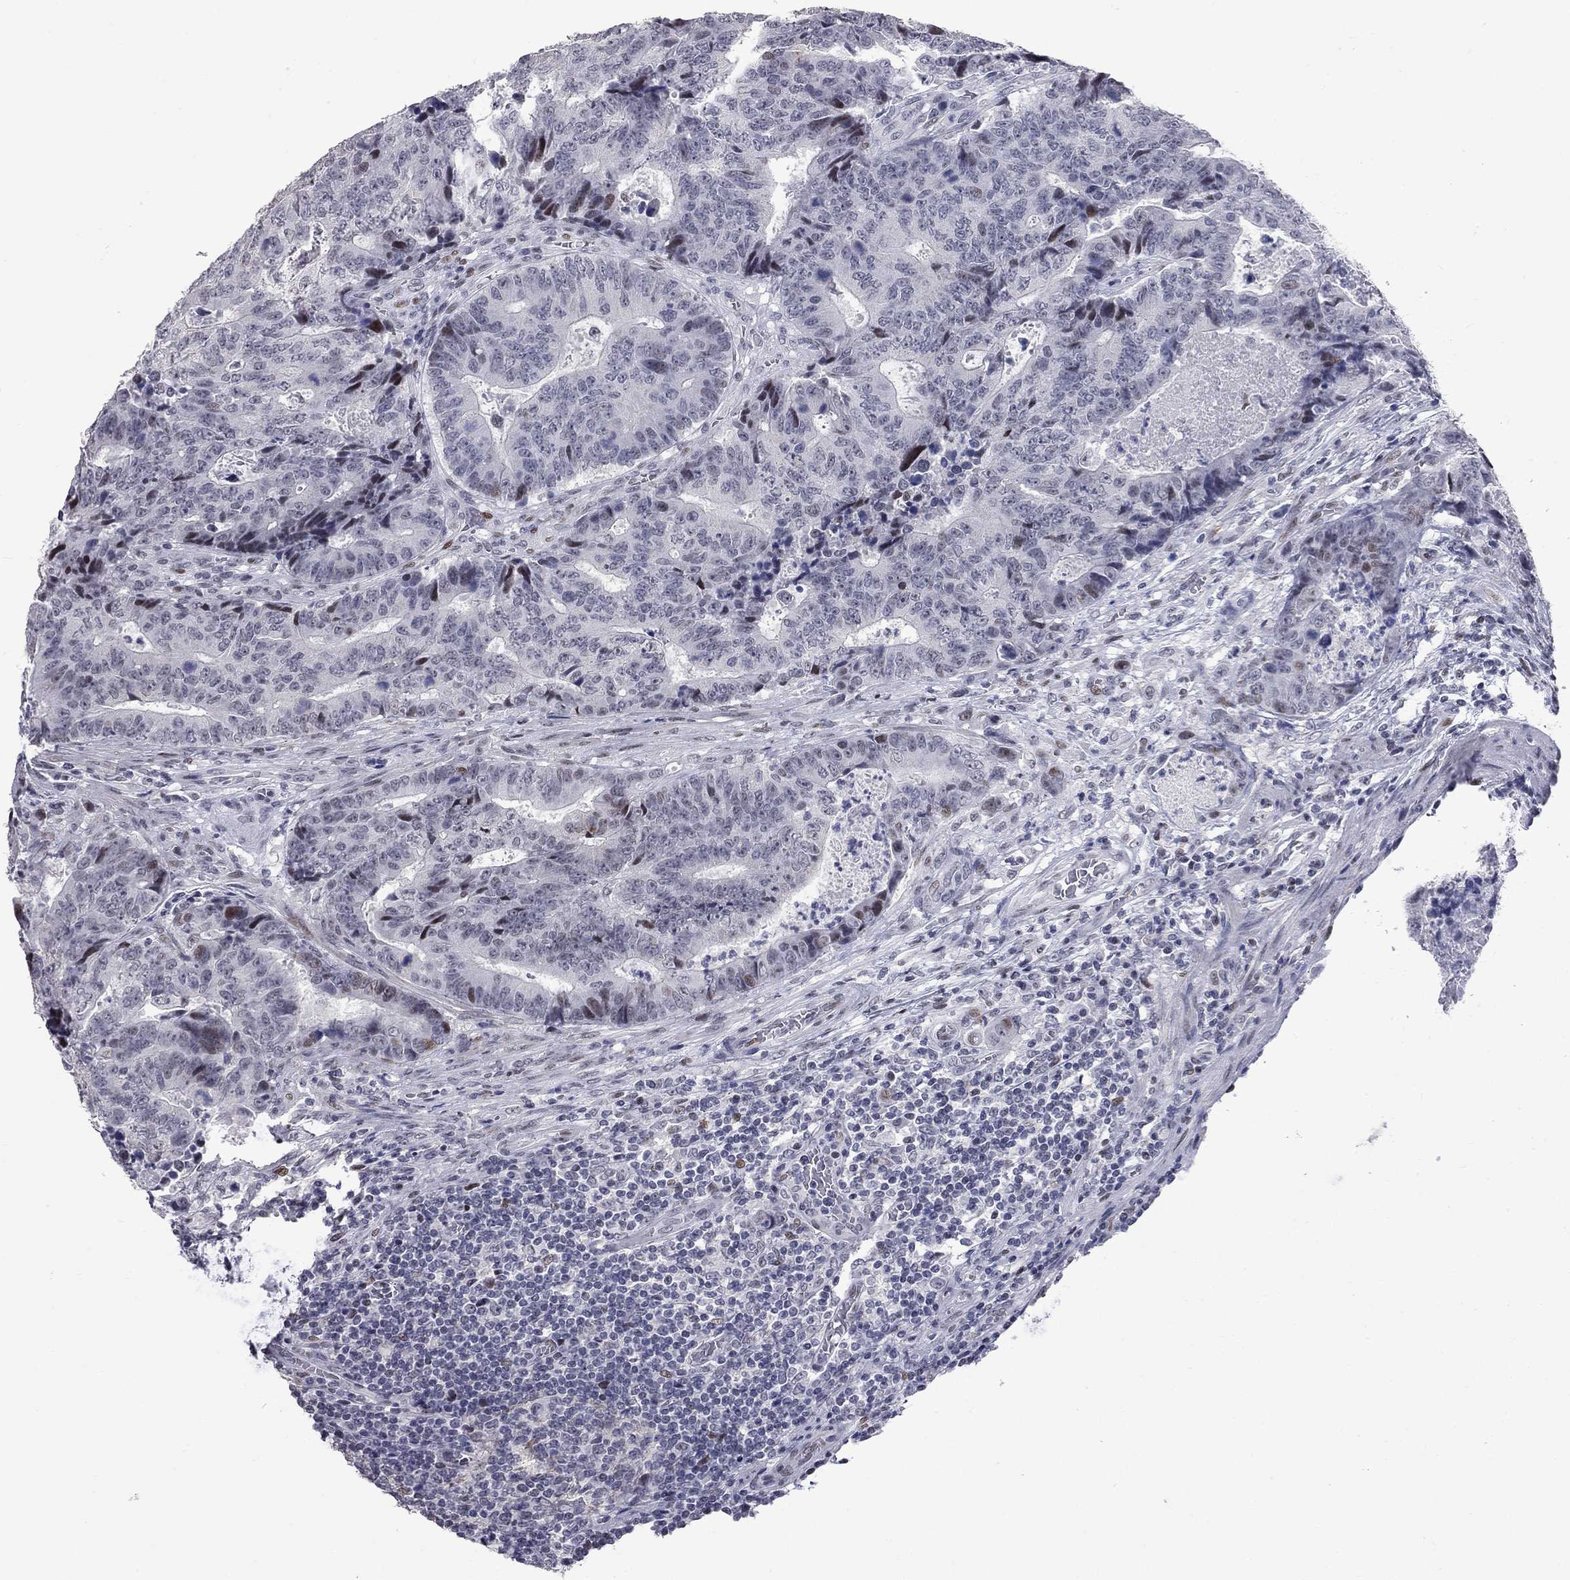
{"staining": {"intensity": "moderate", "quantity": "<25%", "location": "nuclear"}, "tissue": "colorectal cancer", "cell_type": "Tumor cells", "image_type": "cancer", "snomed": [{"axis": "morphology", "description": "Adenocarcinoma, NOS"}, {"axis": "topography", "description": "Colon"}], "caption": "This is a photomicrograph of IHC staining of adenocarcinoma (colorectal), which shows moderate expression in the nuclear of tumor cells.", "gene": "ZNF154", "patient": {"sex": "female", "age": 48}}